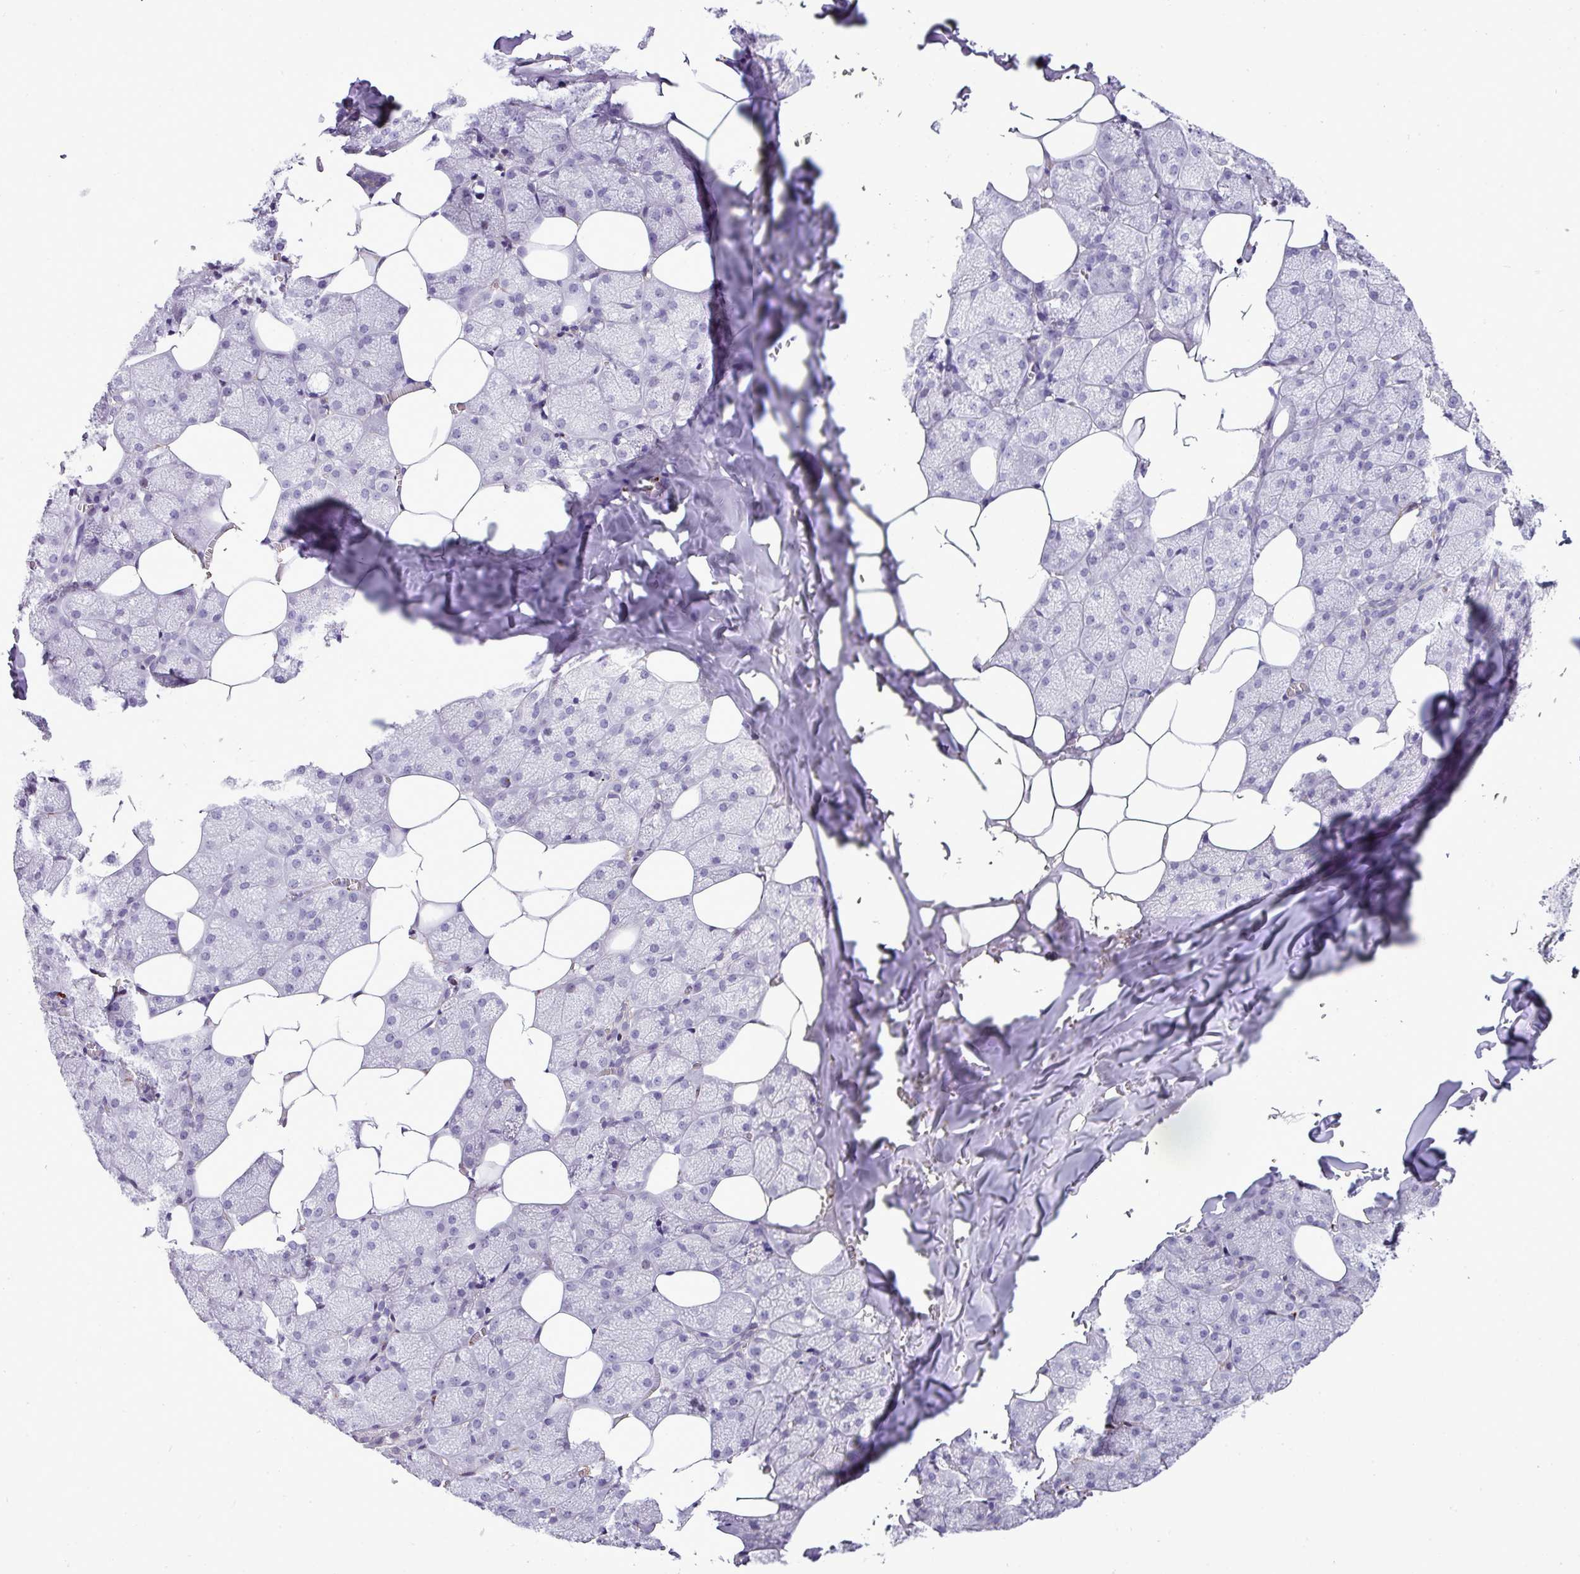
{"staining": {"intensity": "negative", "quantity": "none", "location": "none"}, "tissue": "salivary gland", "cell_type": "Glandular cells", "image_type": "normal", "snomed": [{"axis": "morphology", "description": "Normal tissue, NOS"}, {"axis": "topography", "description": "Salivary gland"}, {"axis": "topography", "description": "Peripheral nerve tissue"}], "caption": "Immunohistochemical staining of normal salivary gland shows no significant expression in glandular cells.", "gene": "CMTM5", "patient": {"sex": "male", "age": 38}}